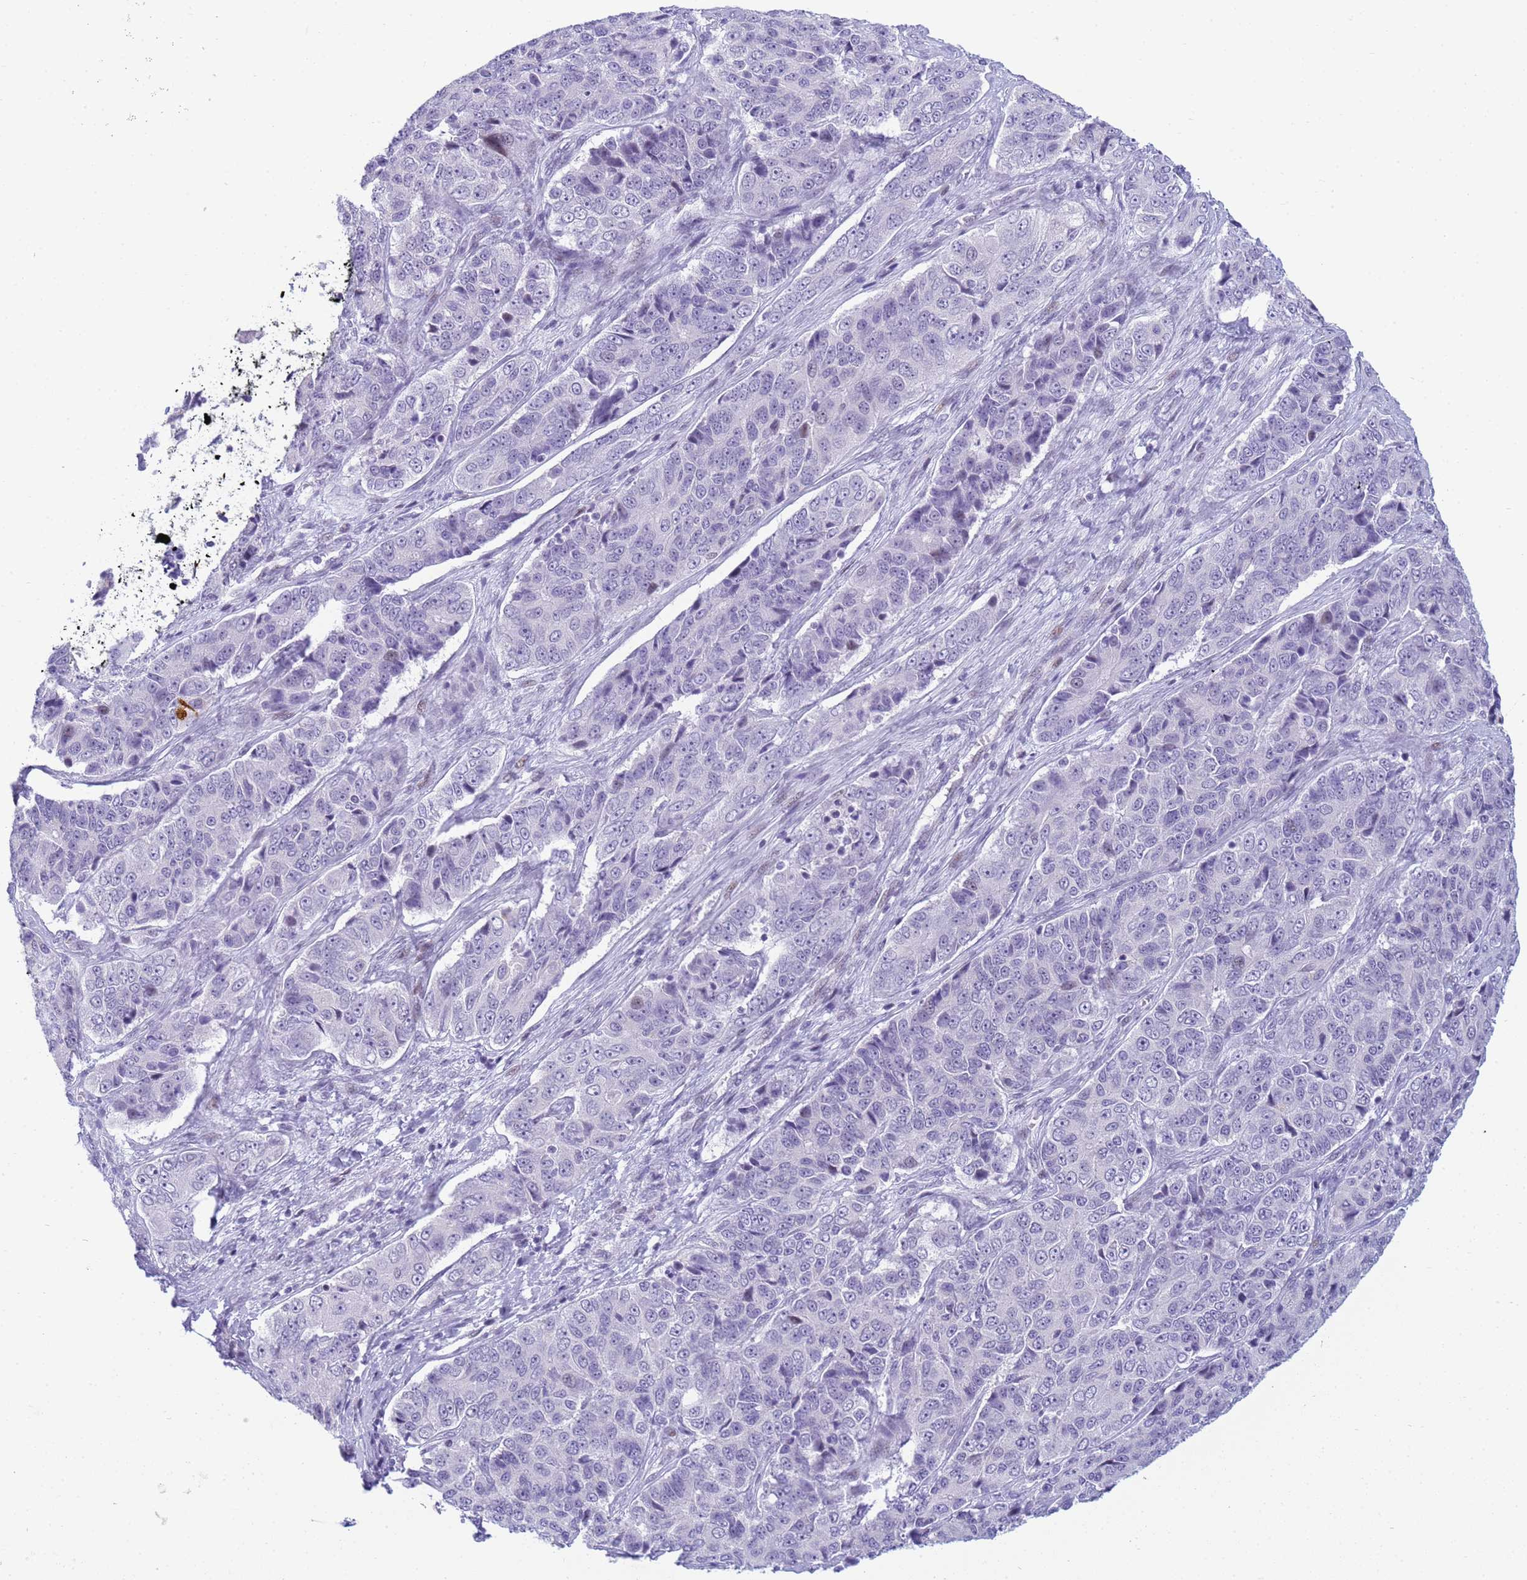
{"staining": {"intensity": "negative", "quantity": "none", "location": "none"}, "tissue": "ovarian cancer", "cell_type": "Tumor cells", "image_type": "cancer", "snomed": [{"axis": "morphology", "description": "Carcinoma, endometroid"}, {"axis": "topography", "description": "Ovary"}], "caption": "Tumor cells are negative for protein expression in human ovarian endometroid carcinoma.", "gene": "SNX20", "patient": {"sex": "female", "age": 51}}